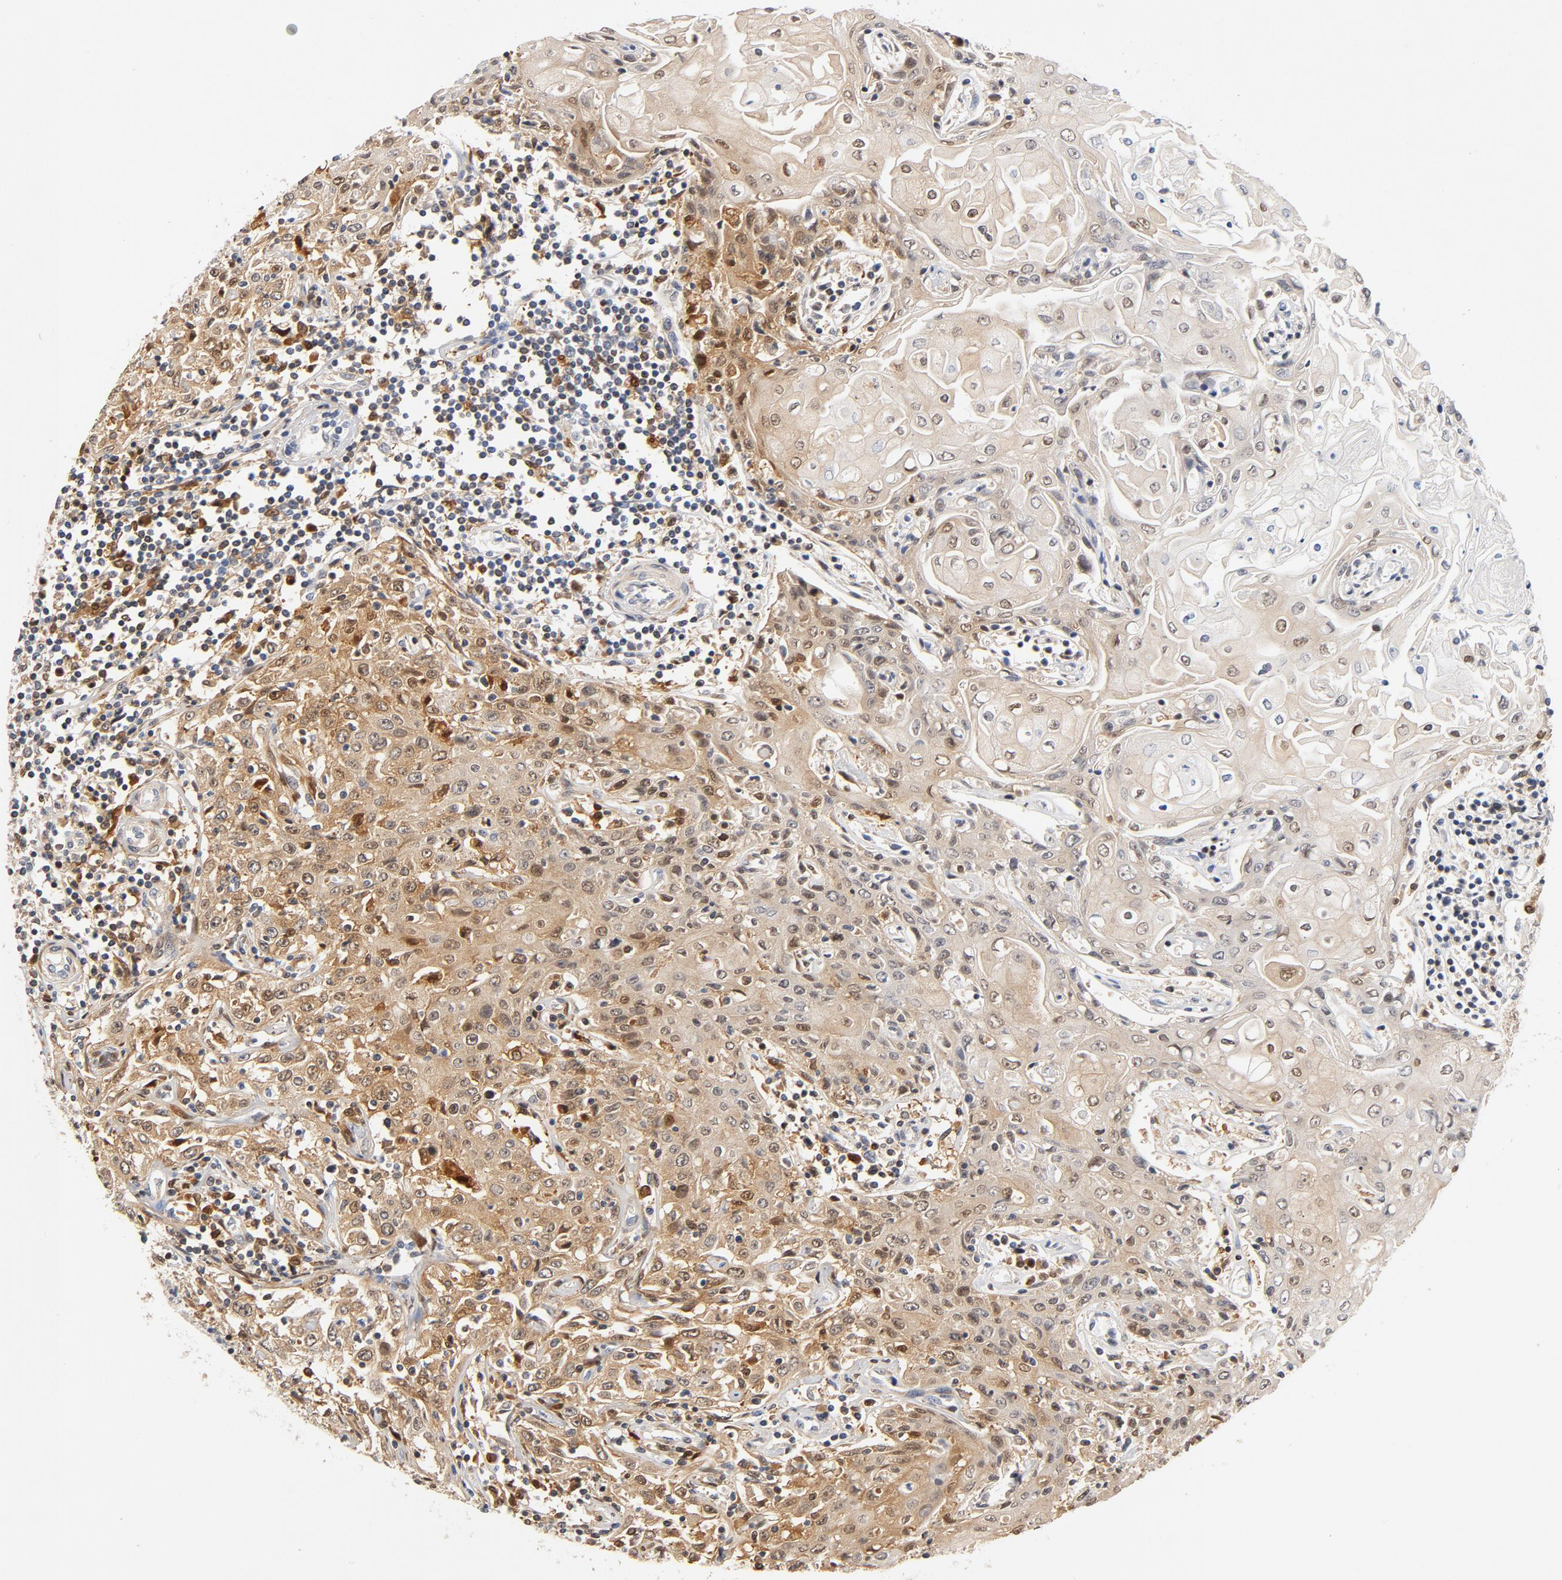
{"staining": {"intensity": "moderate", "quantity": ">75%", "location": "cytoplasmic/membranous"}, "tissue": "head and neck cancer", "cell_type": "Tumor cells", "image_type": "cancer", "snomed": [{"axis": "morphology", "description": "Squamous cell carcinoma, NOS"}, {"axis": "topography", "description": "Oral tissue"}, {"axis": "topography", "description": "Head-Neck"}], "caption": "The photomicrograph reveals staining of head and neck cancer (squamous cell carcinoma), revealing moderate cytoplasmic/membranous protein staining (brown color) within tumor cells.", "gene": "STAT1", "patient": {"sex": "female", "age": 76}}